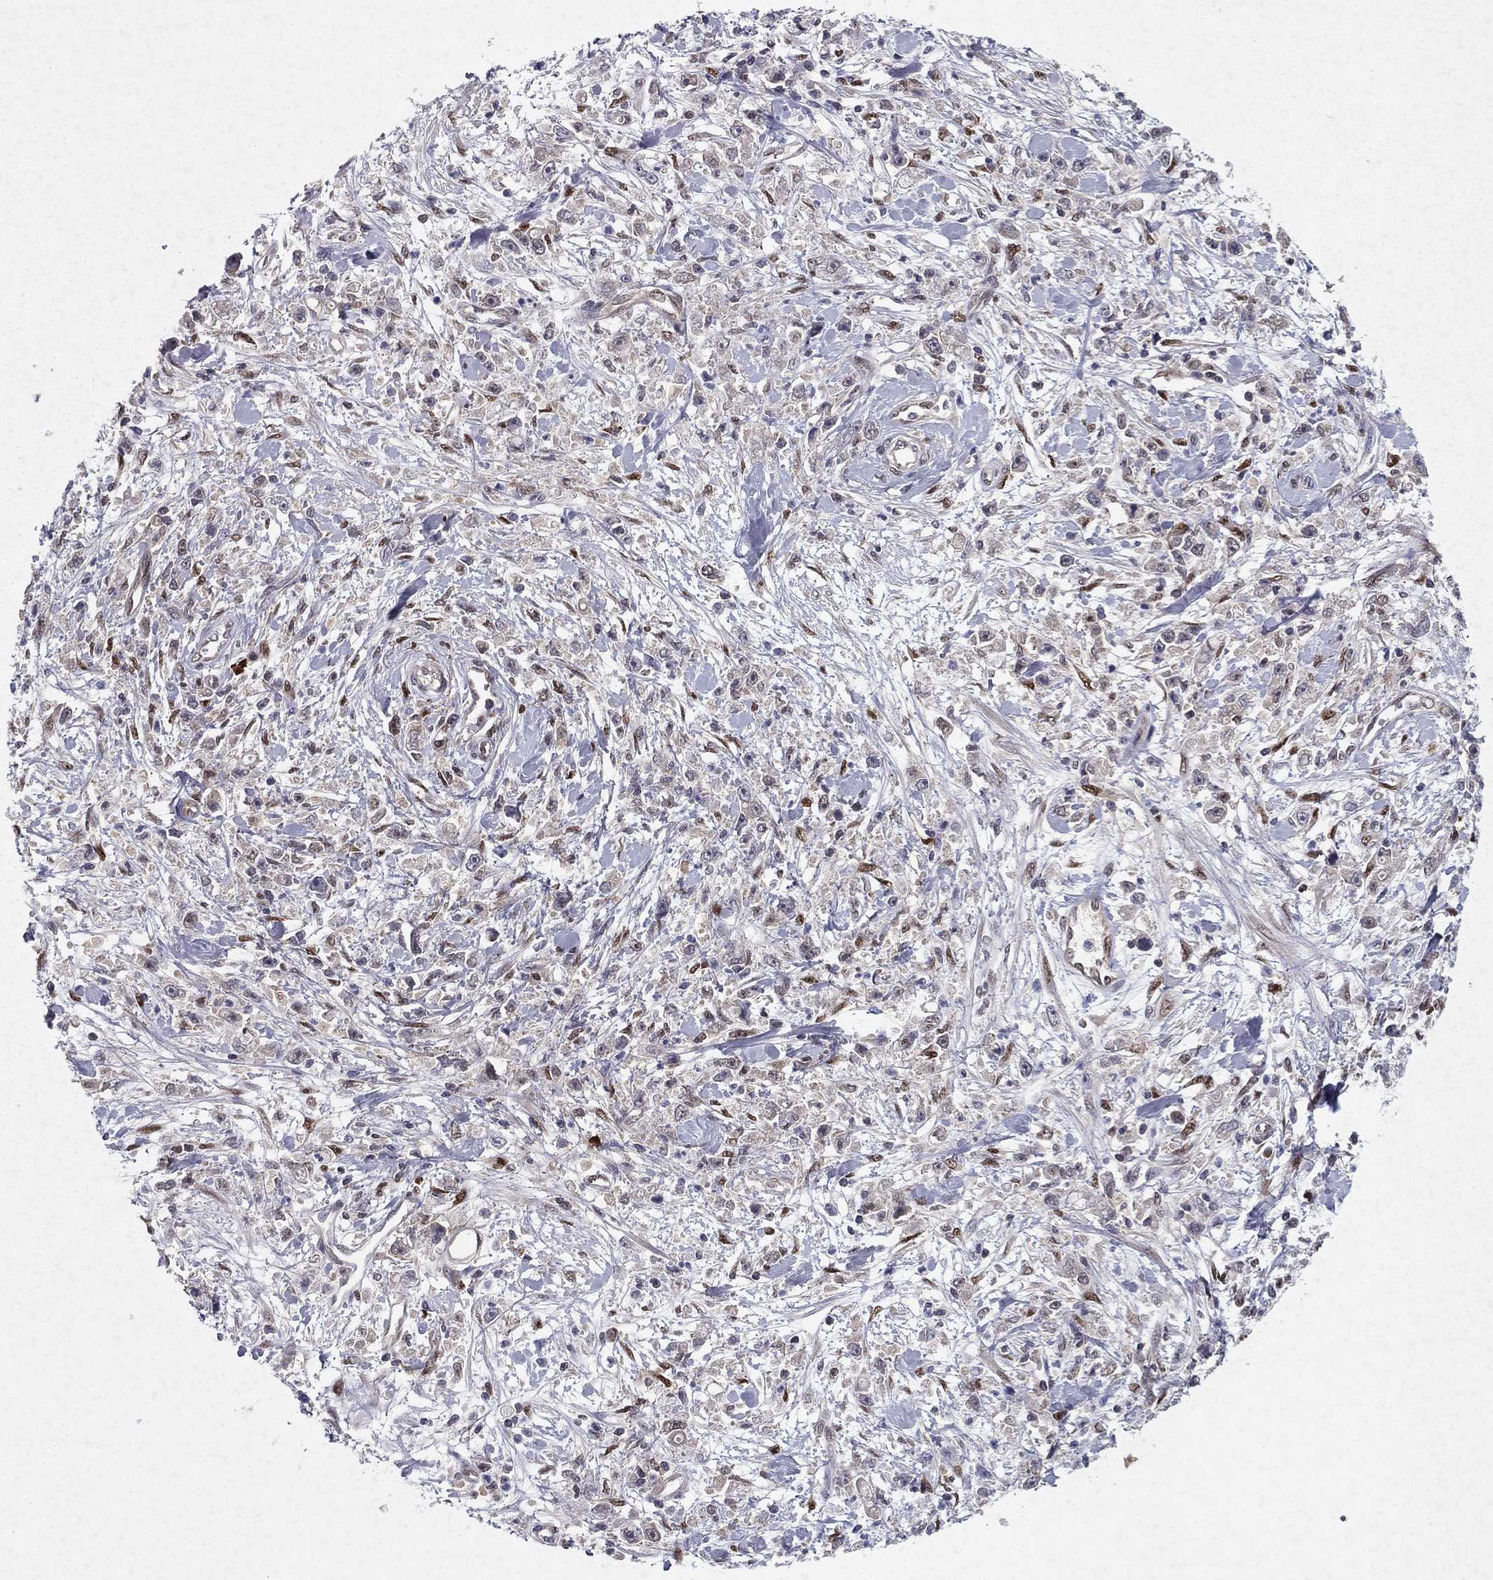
{"staining": {"intensity": "negative", "quantity": "none", "location": "none"}, "tissue": "stomach cancer", "cell_type": "Tumor cells", "image_type": "cancer", "snomed": [{"axis": "morphology", "description": "Adenocarcinoma, NOS"}, {"axis": "topography", "description": "Stomach"}], "caption": "The image exhibits no staining of tumor cells in stomach cancer (adenocarcinoma). (Brightfield microscopy of DAB immunohistochemistry at high magnification).", "gene": "CRTC1", "patient": {"sex": "female", "age": 59}}